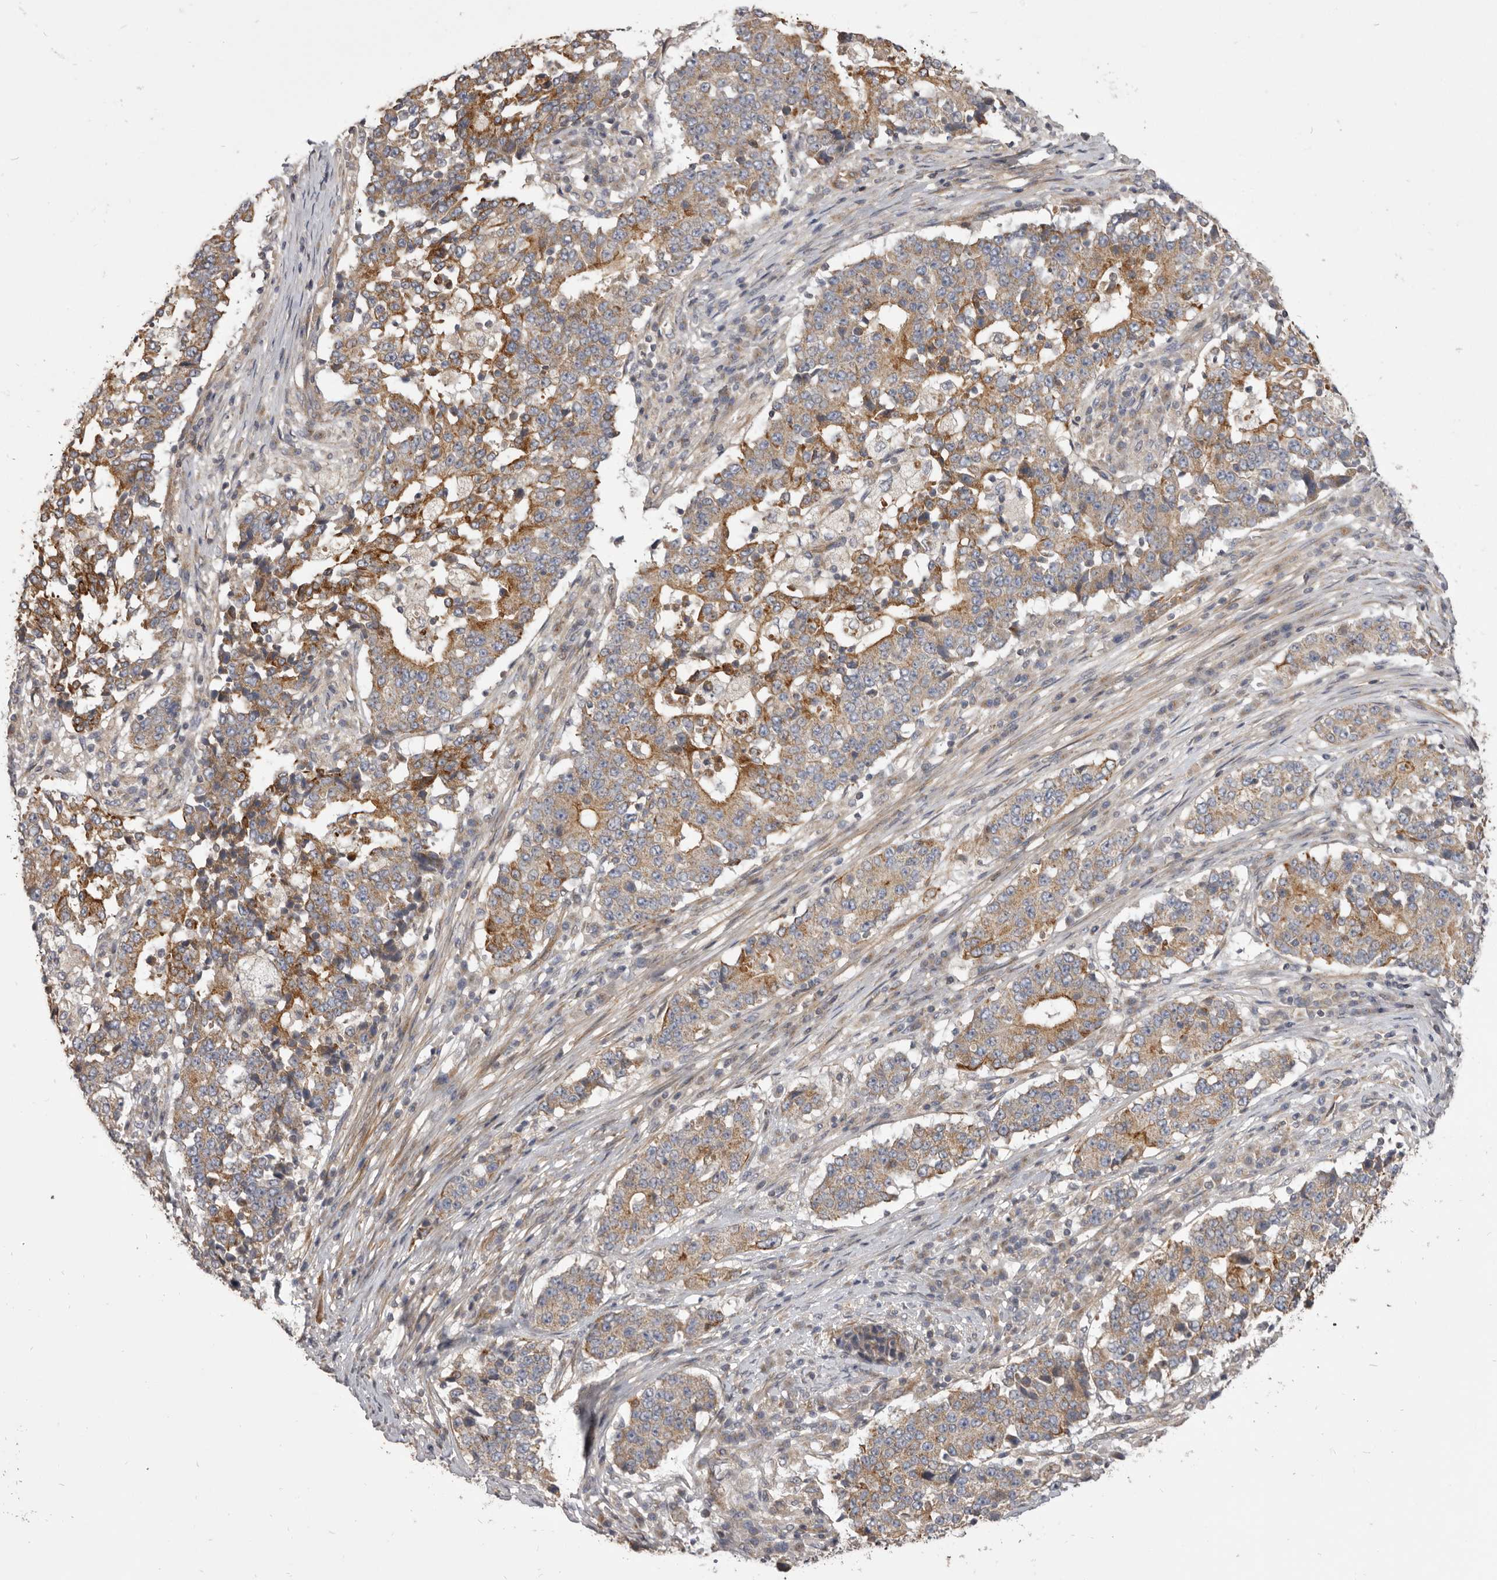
{"staining": {"intensity": "moderate", "quantity": ">75%", "location": "cytoplasmic/membranous"}, "tissue": "stomach cancer", "cell_type": "Tumor cells", "image_type": "cancer", "snomed": [{"axis": "morphology", "description": "Adenocarcinoma, NOS"}, {"axis": "topography", "description": "Stomach"}], "caption": "This photomicrograph shows adenocarcinoma (stomach) stained with IHC to label a protein in brown. The cytoplasmic/membranous of tumor cells show moderate positivity for the protein. Nuclei are counter-stained blue.", "gene": "VPS45", "patient": {"sex": "male", "age": 59}}